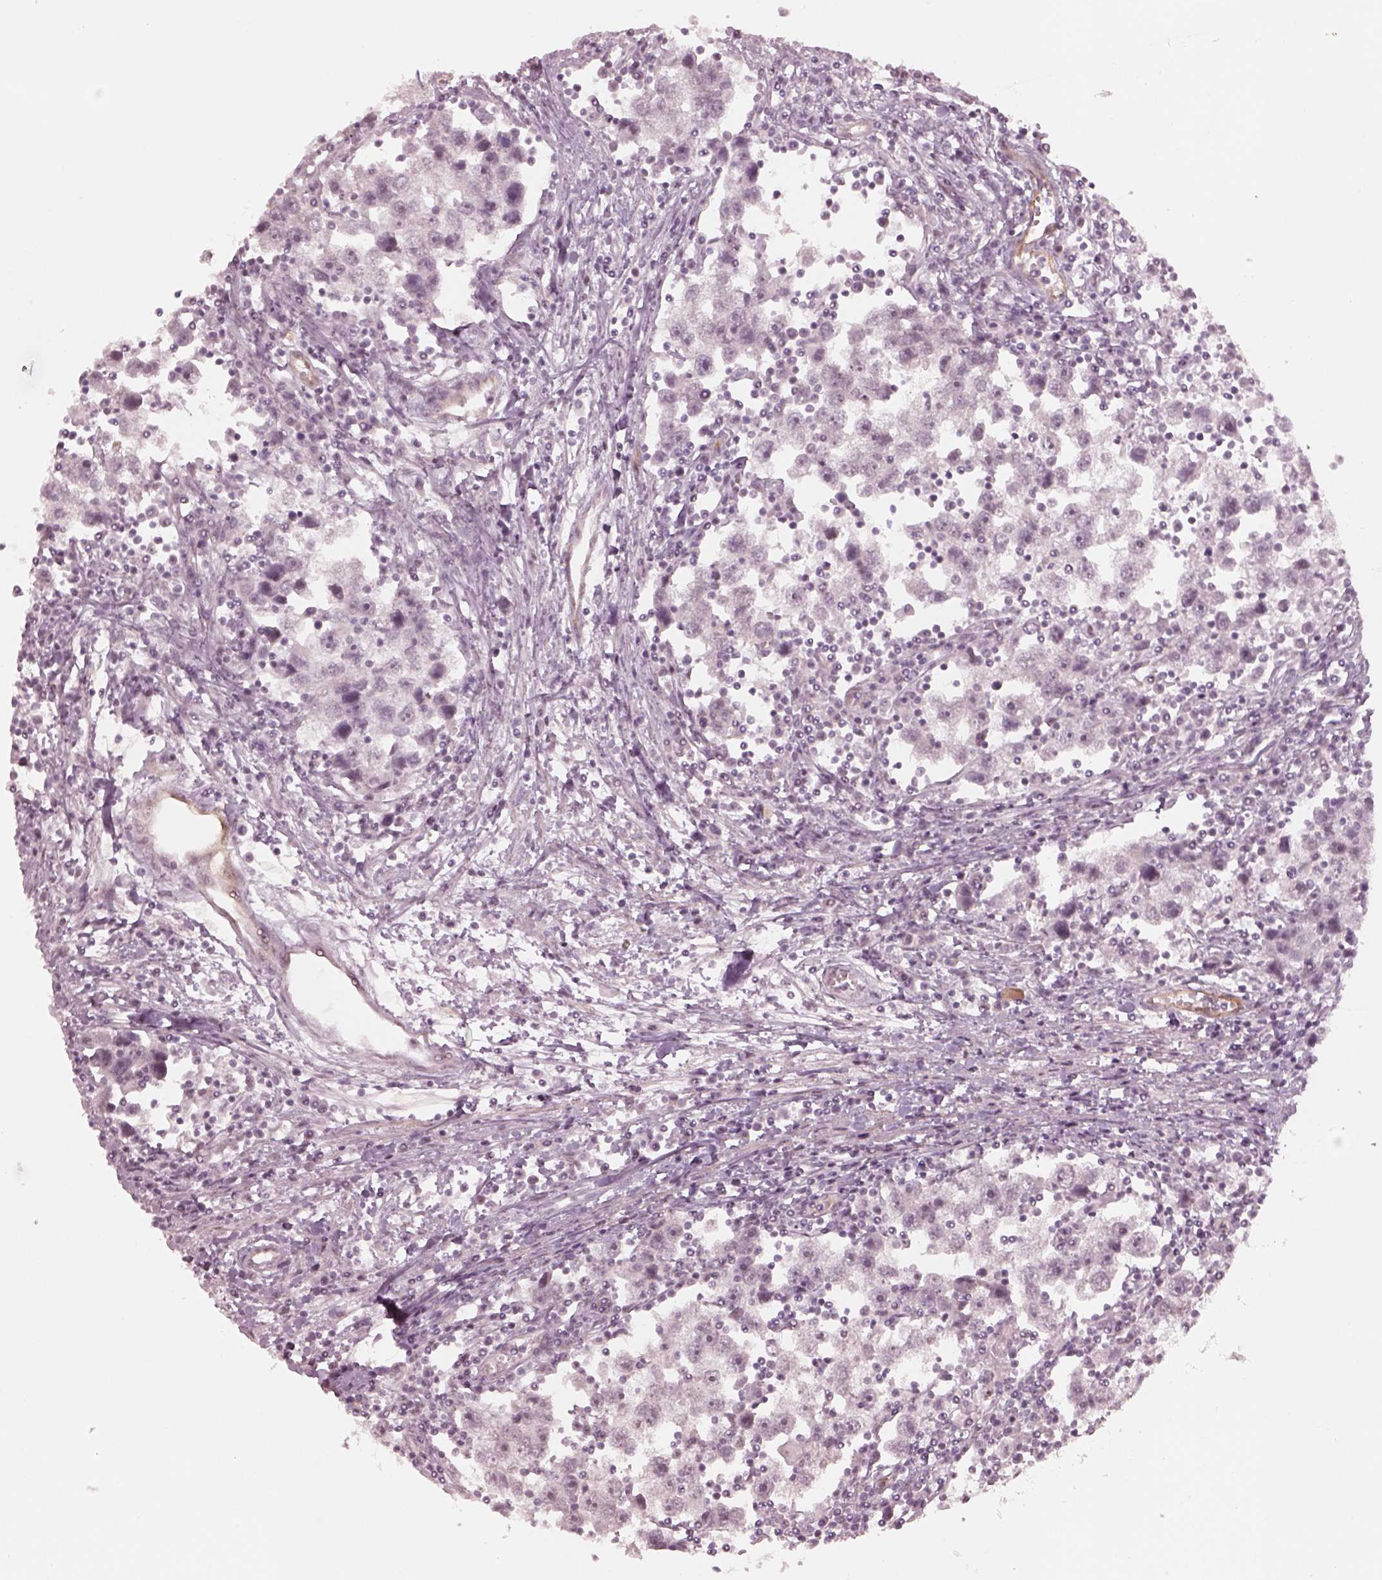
{"staining": {"intensity": "negative", "quantity": "none", "location": "none"}, "tissue": "testis cancer", "cell_type": "Tumor cells", "image_type": "cancer", "snomed": [{"axis": "morphology", "description": "Seminoma, NOS"}, {"axis": "topography", "description": "Testis"}], "caption": "IHC of human testis cancer (seminoma) displays no staining in tumor cells.", "gene": "RPGRIP1", "patient": {"sex": "male", "age": 30}}